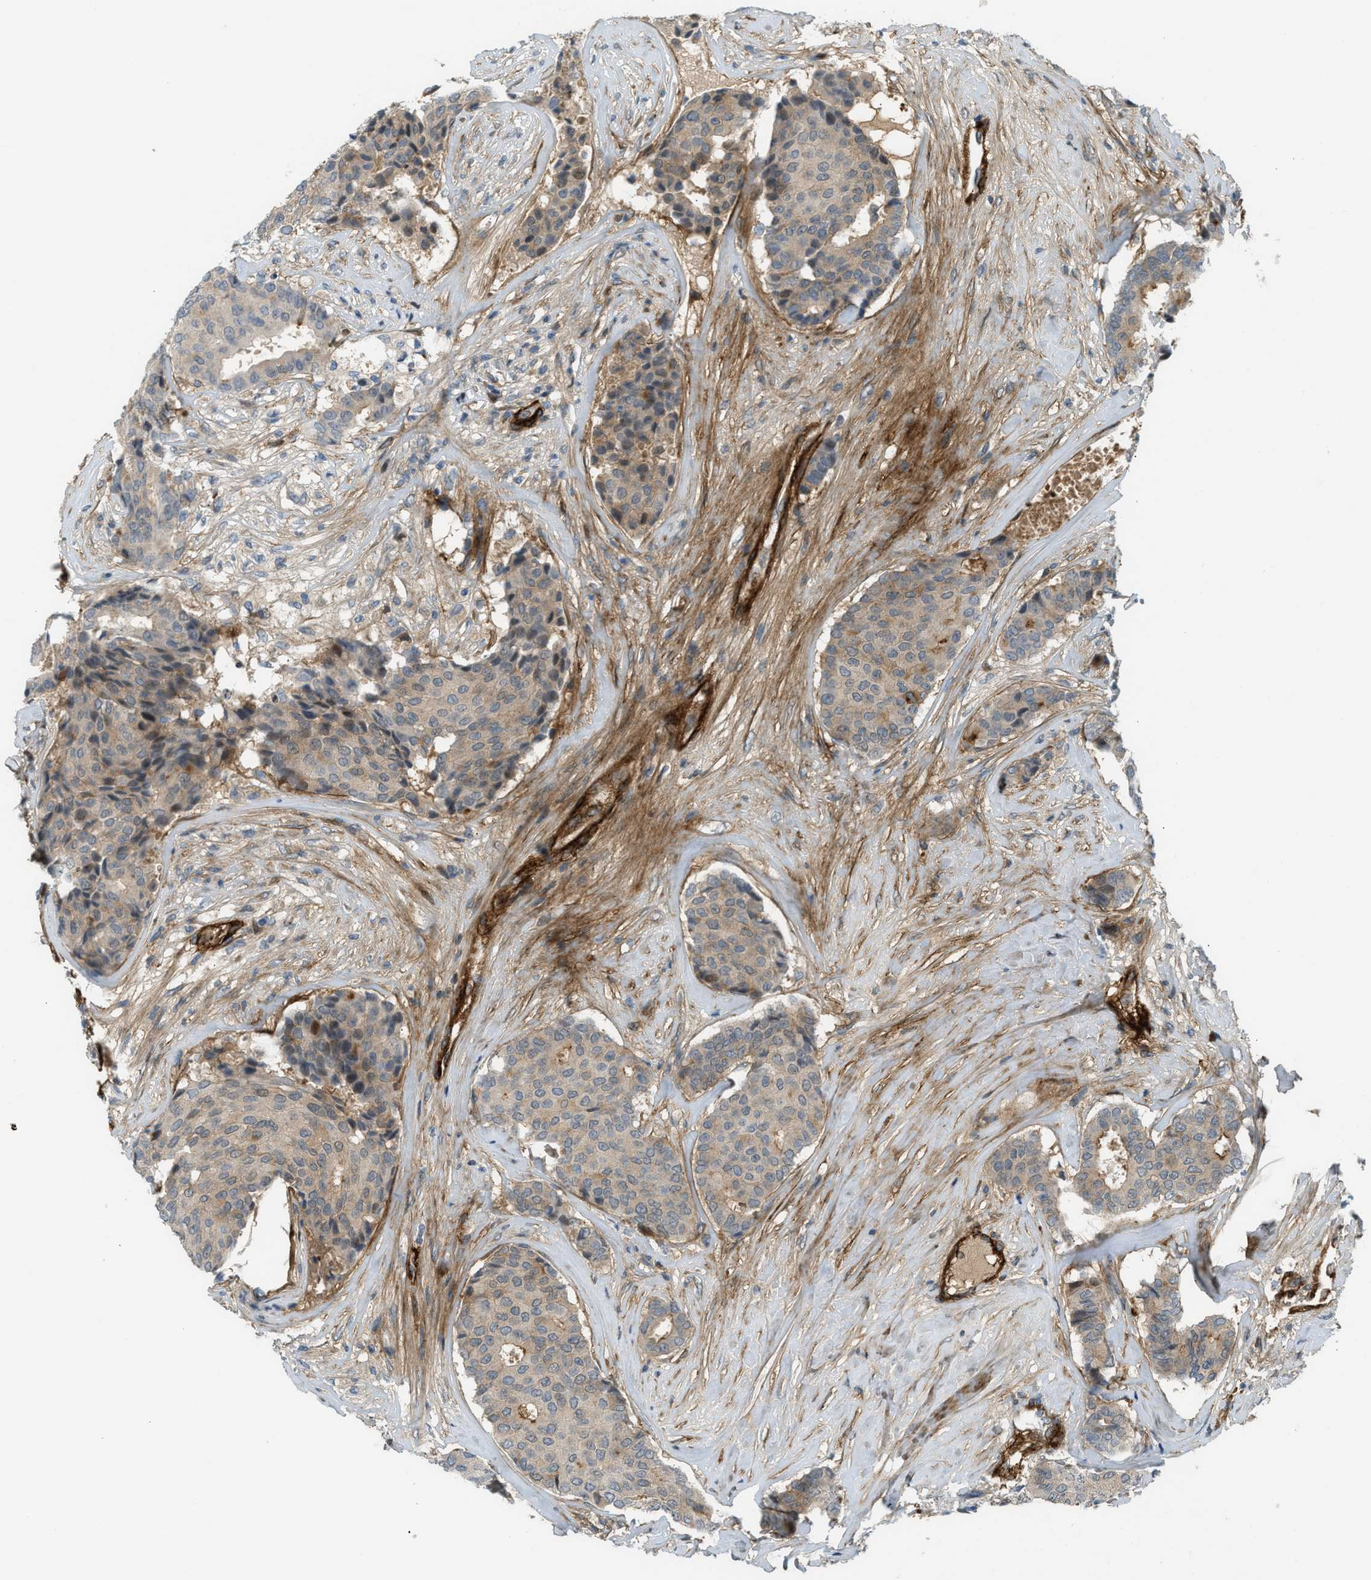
{"staining": {"intensity": "weak", "quantity": ">75%", "location": "cytoplasmic/membranous"}, "tissue": "breast cancer", "cell_type": "Tumor cells", "image_type": "cancer", "snomed": [{"axis": "morphology", "description": "Duct carcinoma"}, {"axis": "topography", "description": "Breast"}], "caption": "Tumor cells exhibit weak cytoplasmic/membranous expression in about >75% of cells in breast invasive ductal carcinoma.", "gene": "EDNRA", "patient": {"sex": "female", "age": 75}}